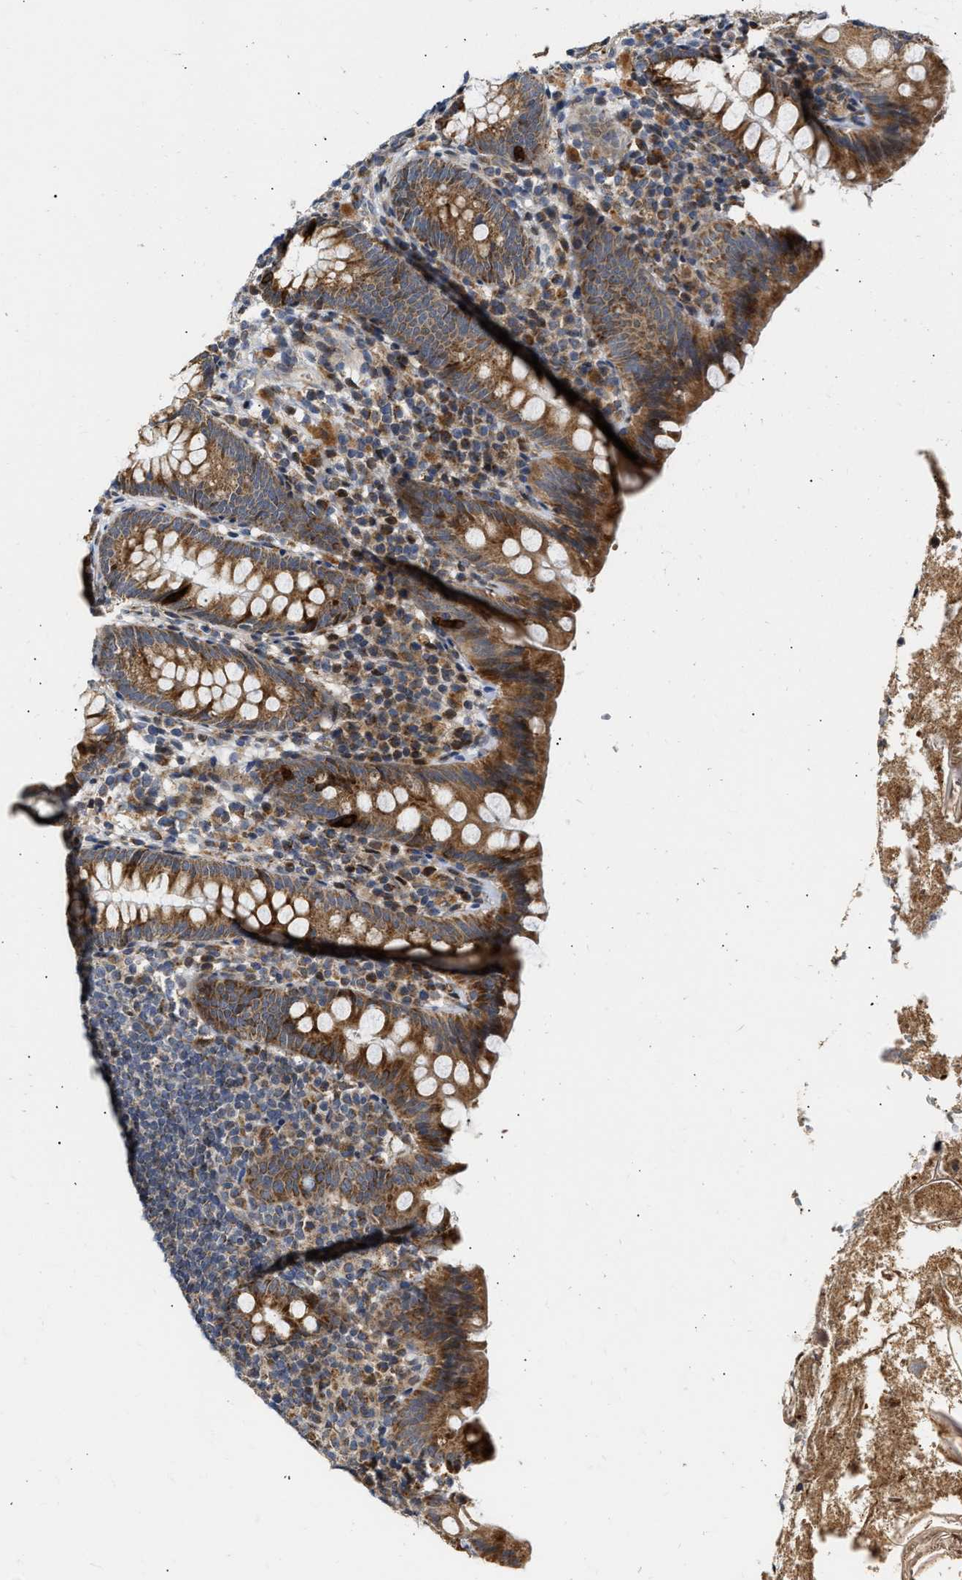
{"staining": {"intensity": "strong", "quantity": ">75%", "location": "cytoplasmic/membranous"}, "tissue": "appendix", "cell_type": "Glandular cells", "image_type": "normal", "snomed": [{"axis": "morphology", "description": "Normal tissue, NOS"}, {"axis": "topography", "description": "Appendix"}], "caption": "The immunohistochemical stain highlights strong cytoplasmic/membranous staining in glandular cells of normal appendix. Immunohistochemistry stains the protein in brown and the nuclei are stained blue.", "gene": "DEPTOR", "patient": {"sex": "male", "age": 52}}